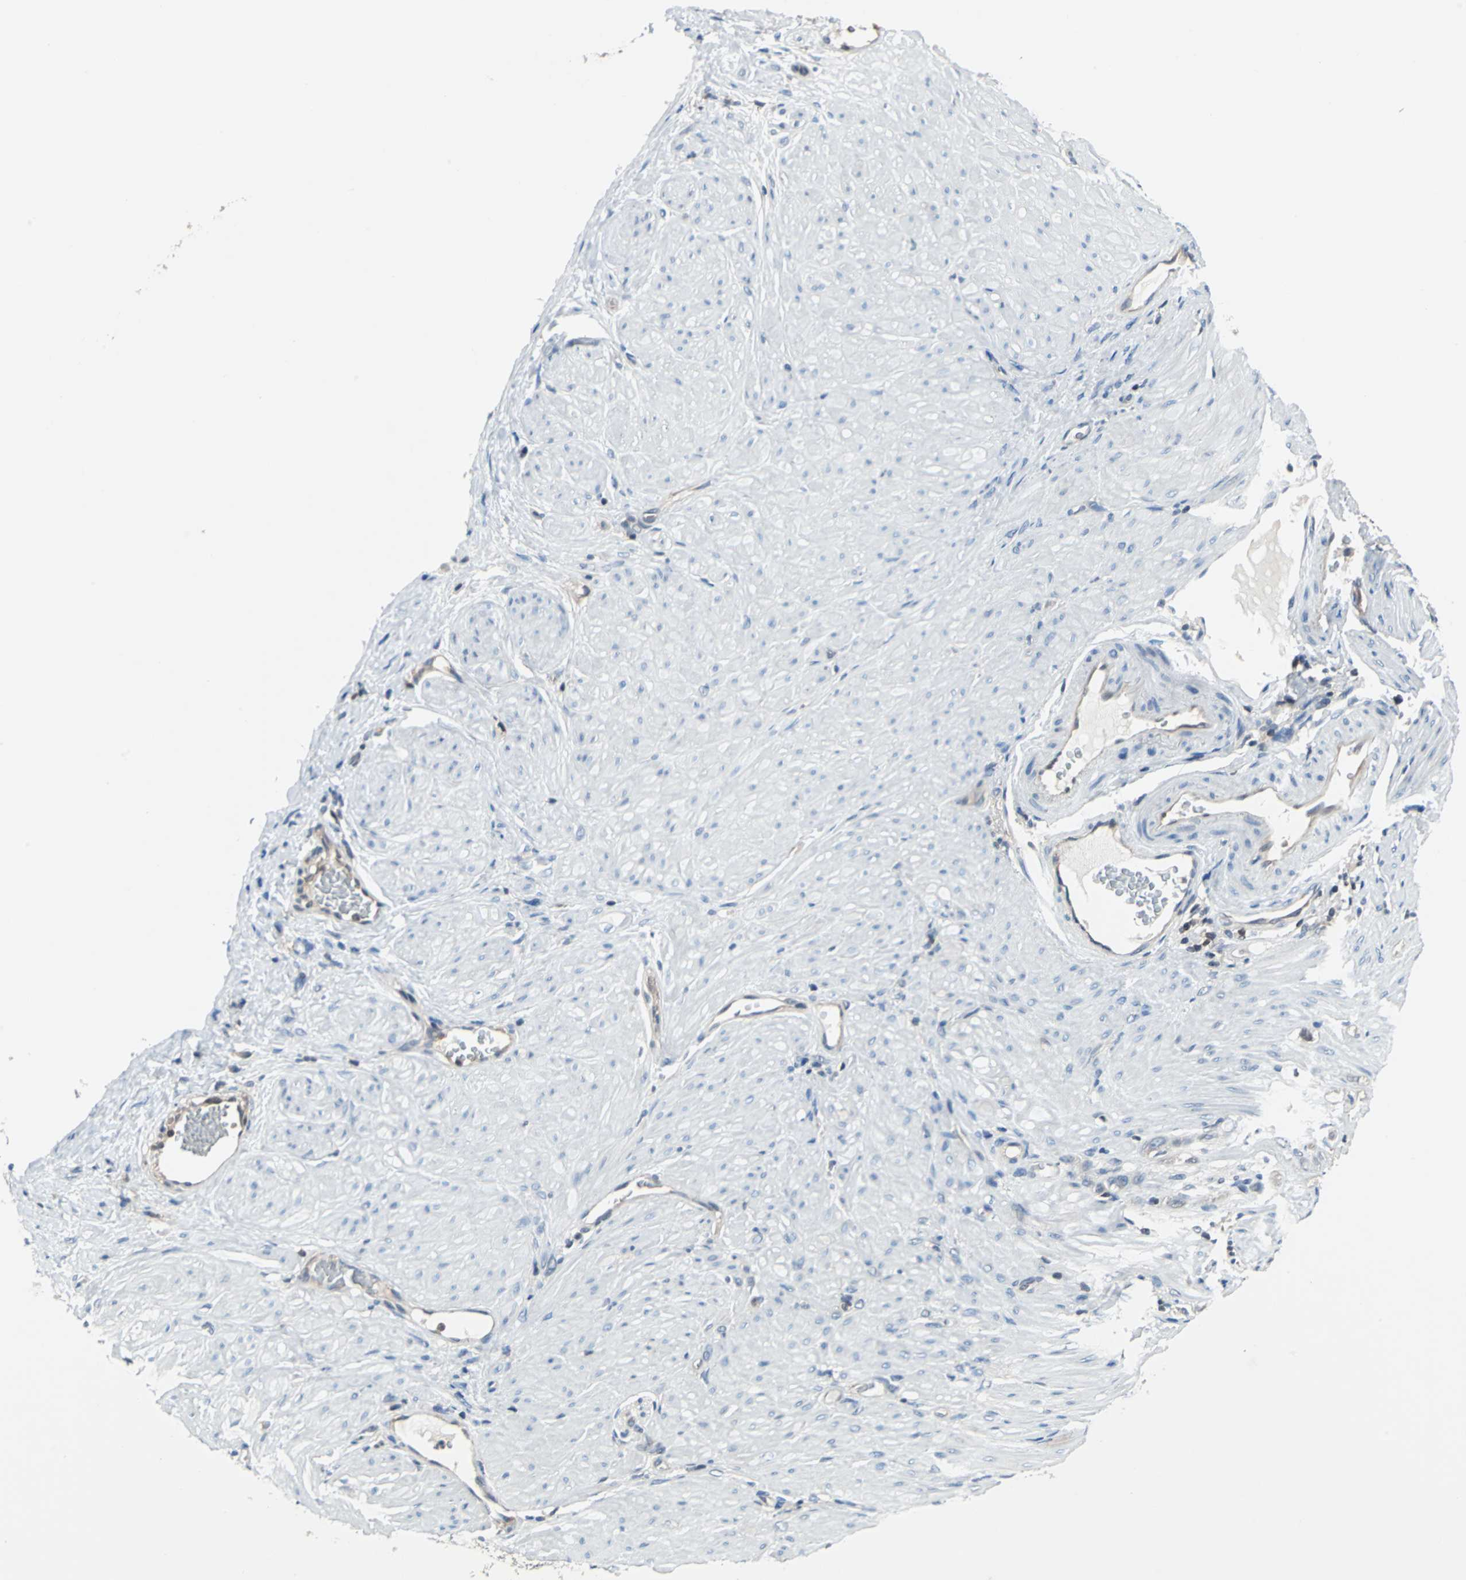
{"staining": {"intensity": "negative", "quantity": "none", "location": "none"}, "tissue": "stomach cancer", "cell_type": "Tumor cells", "image_type": "cancer", "snomed": [{"axis": "morphology", "description": "Adenocarcinoma, NOS"}, {"axis": "topography", "description": "Stomach"}], "caption": "Protein analysis of stomach cancer reveals no significant staining in tumor cells. Brightfield microscopy of immunohistochemistry (IHC) stained with DAB (brown) and hematoxylin (blue), captured at high magnification.", "gene": "PSME1", "patient": {"sex": "male", "age": 82}}